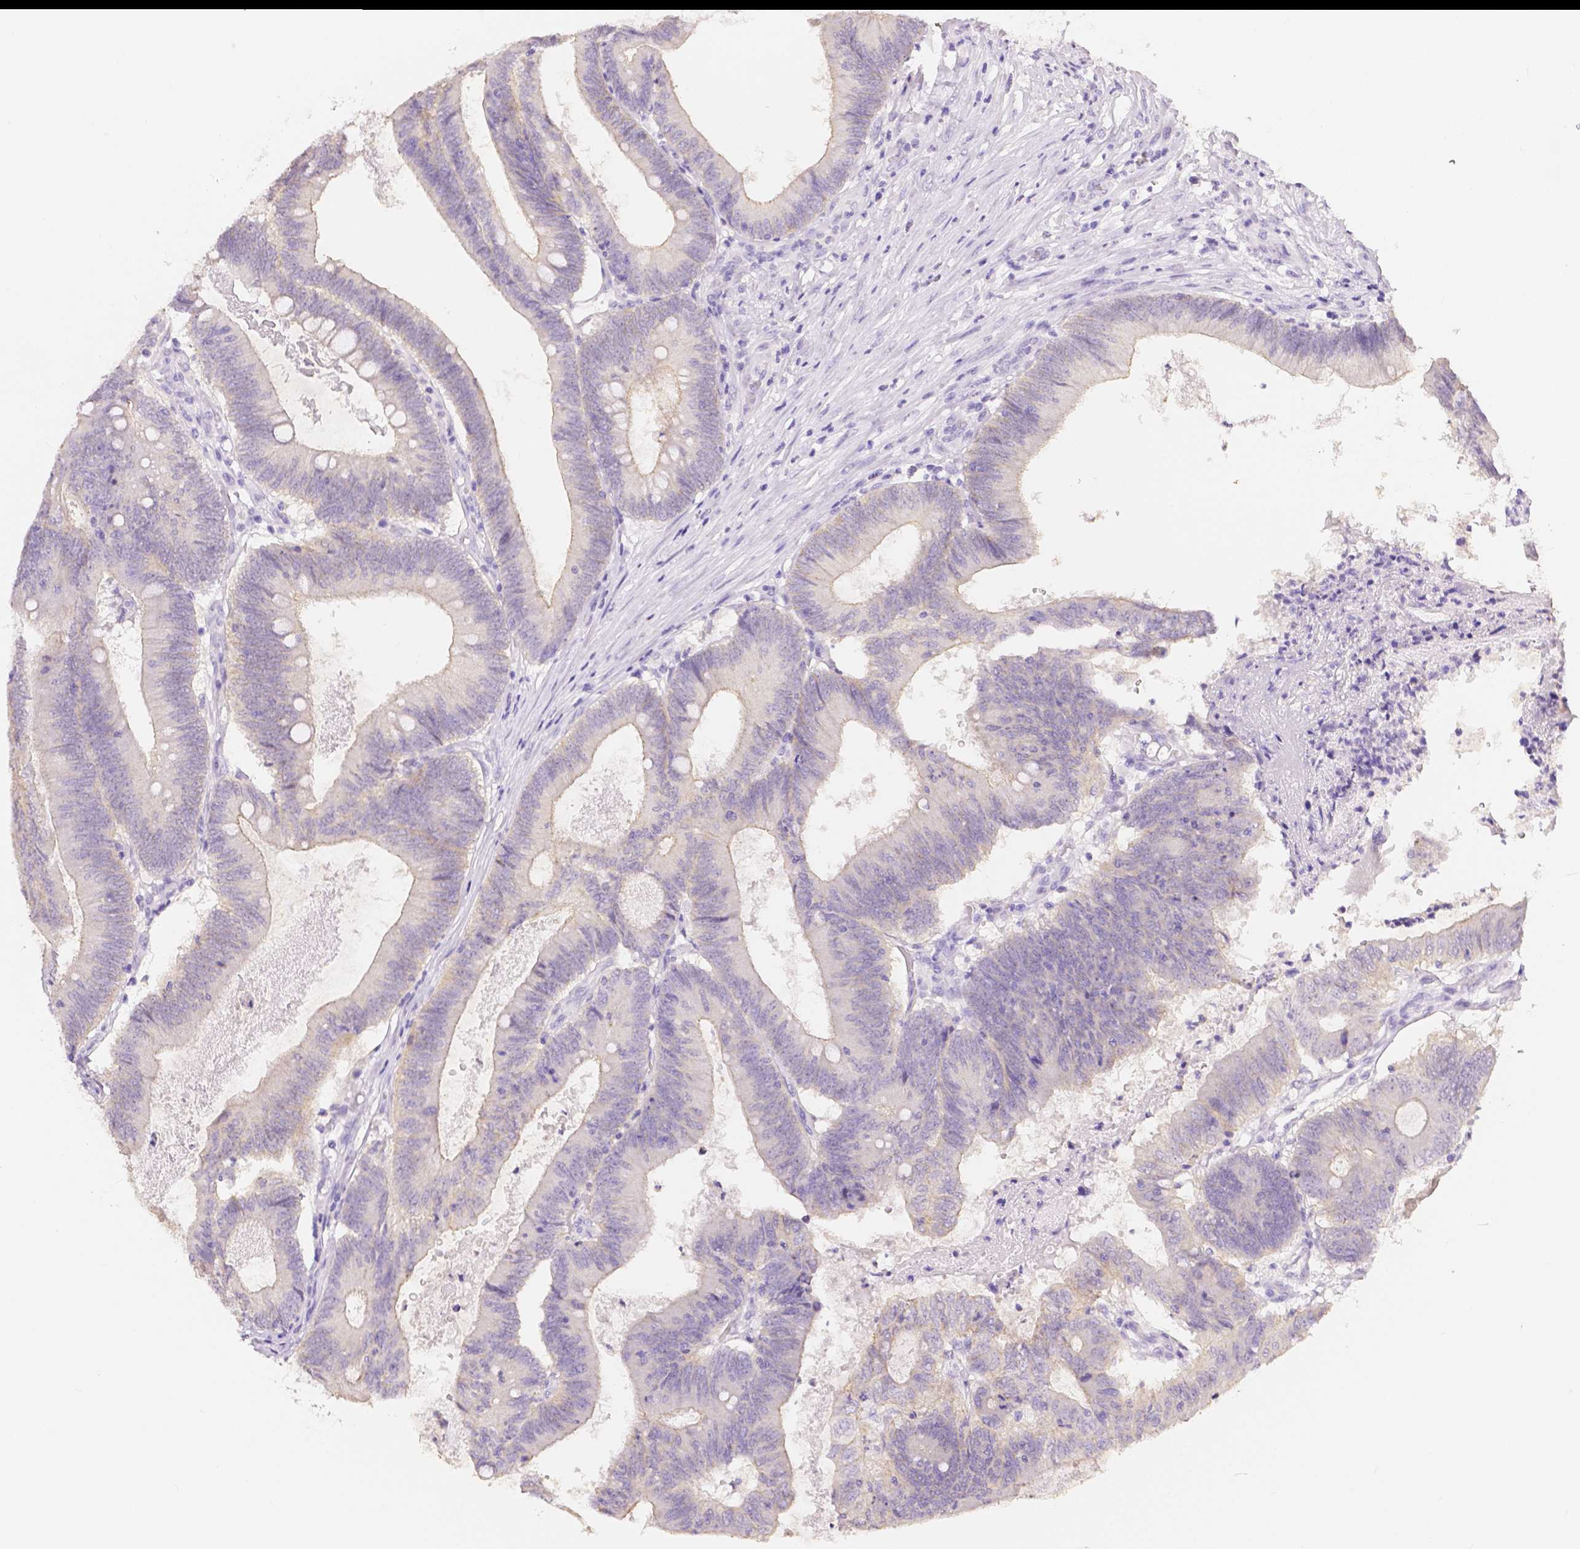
{"staining": {"intensity": "negative", "quantity": "none", "location": "none"}, "tissue": "colorectal cancer", "cell_type": "Tumor cells", "image_type": "cancer", "snomed": [{"axis": "morphology", "description": "Adenocarcinoma, NOS"}, {"axis": "topography", "description": "Colon"}], "caption": "Tumor cells show no significant protein staining in colorectal adenocarcinoma.", "gene": "OCLN", "patient": {"sex": "female", "age": 70}}